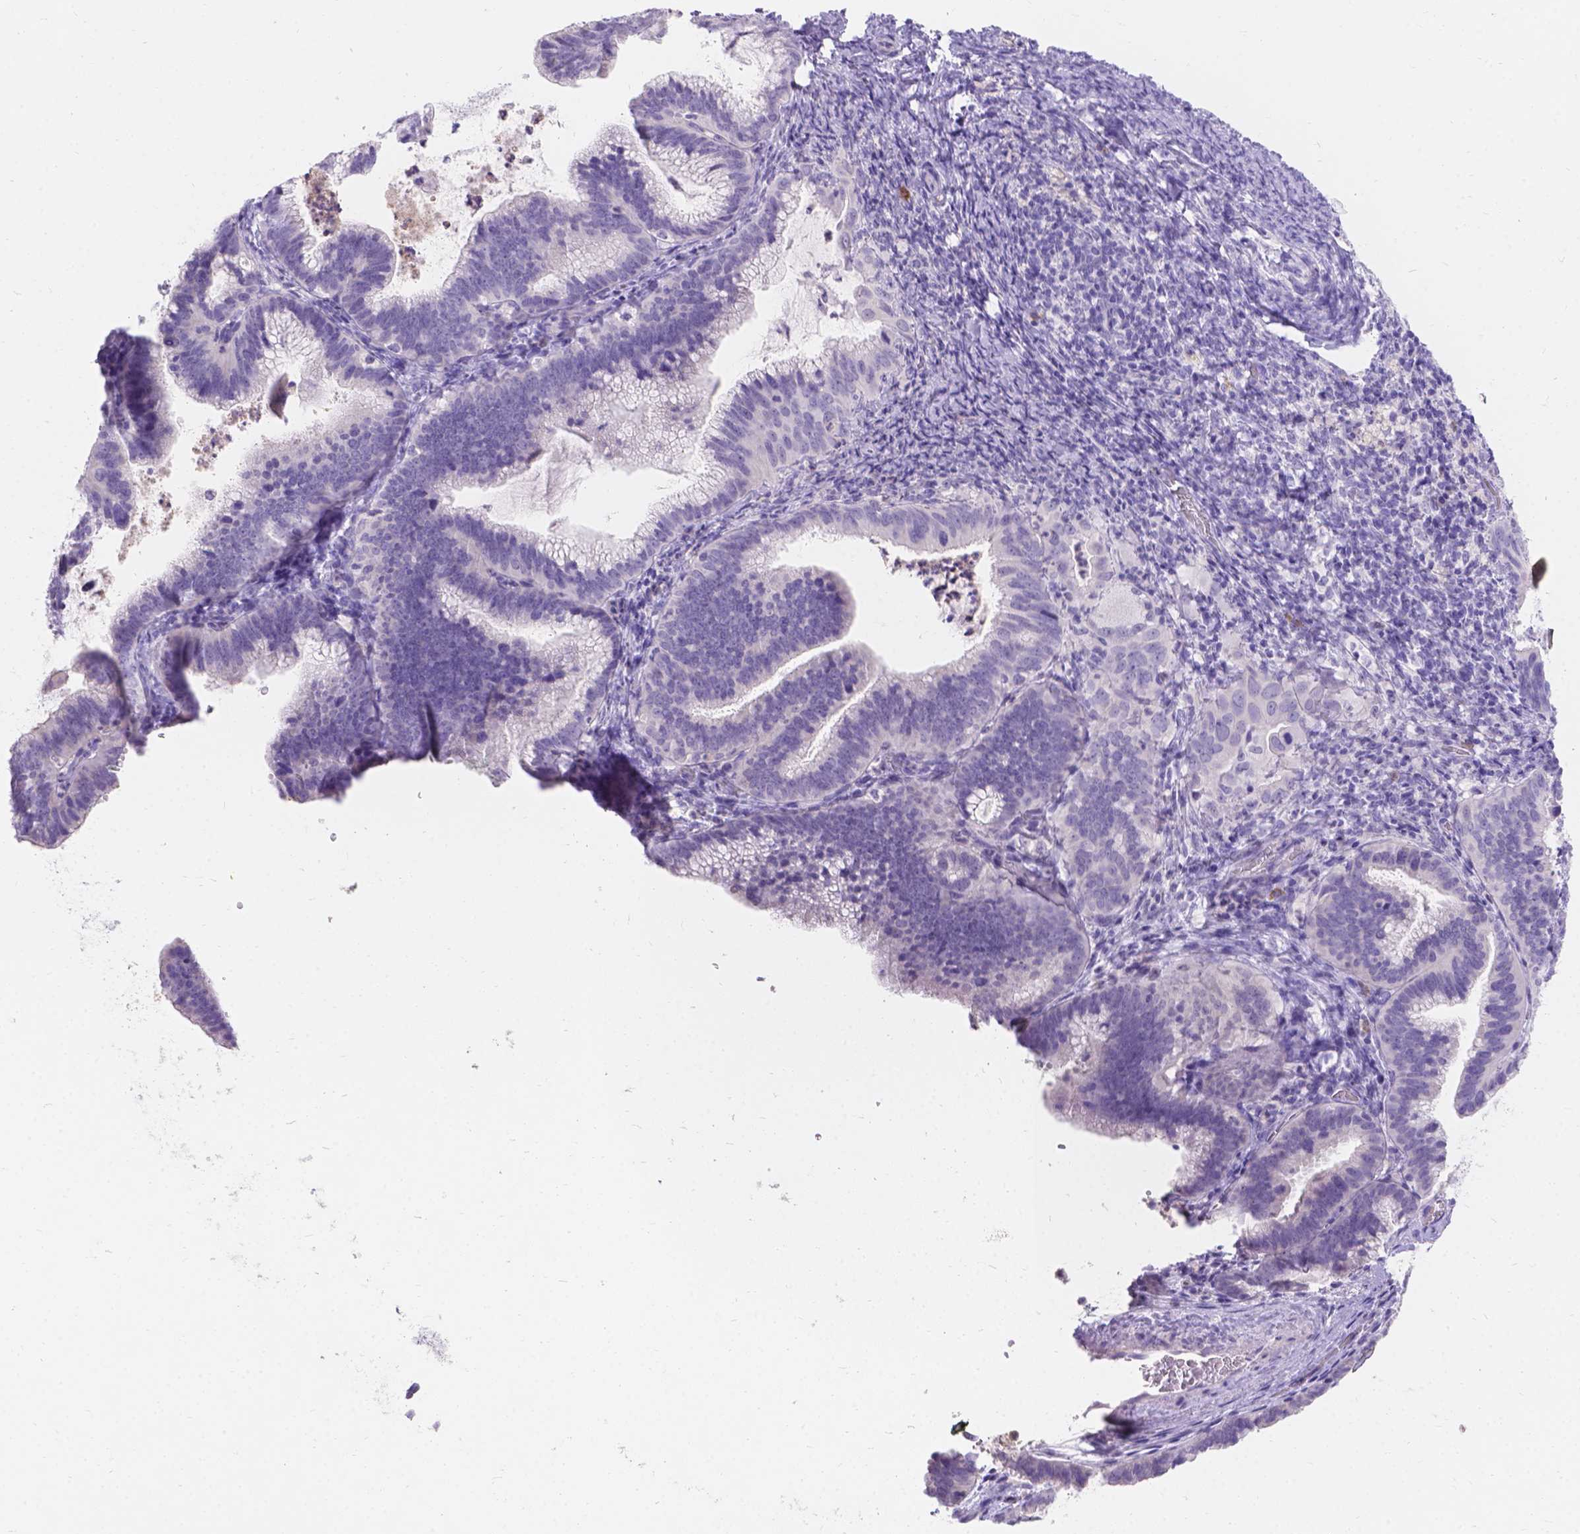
{"staining": {"intensity": "negative", "quantity": "none", "location": "none"}, "tissue": "cervical cancer", "cell_type": "Tumor cells", "image_type": "cancer", "snomed": [{"axis": "morphology", "description": "Adenocarcinoma, NOS"}, {"axis": "topography", "description": "Cervix"}], "caption": "Protein analysis of cervical cancer (adenocarcinoma) reveals no significant positivity in tumor cells.", "gene": "GNRHR", "patient": {"sex": "female", "age": 61}}